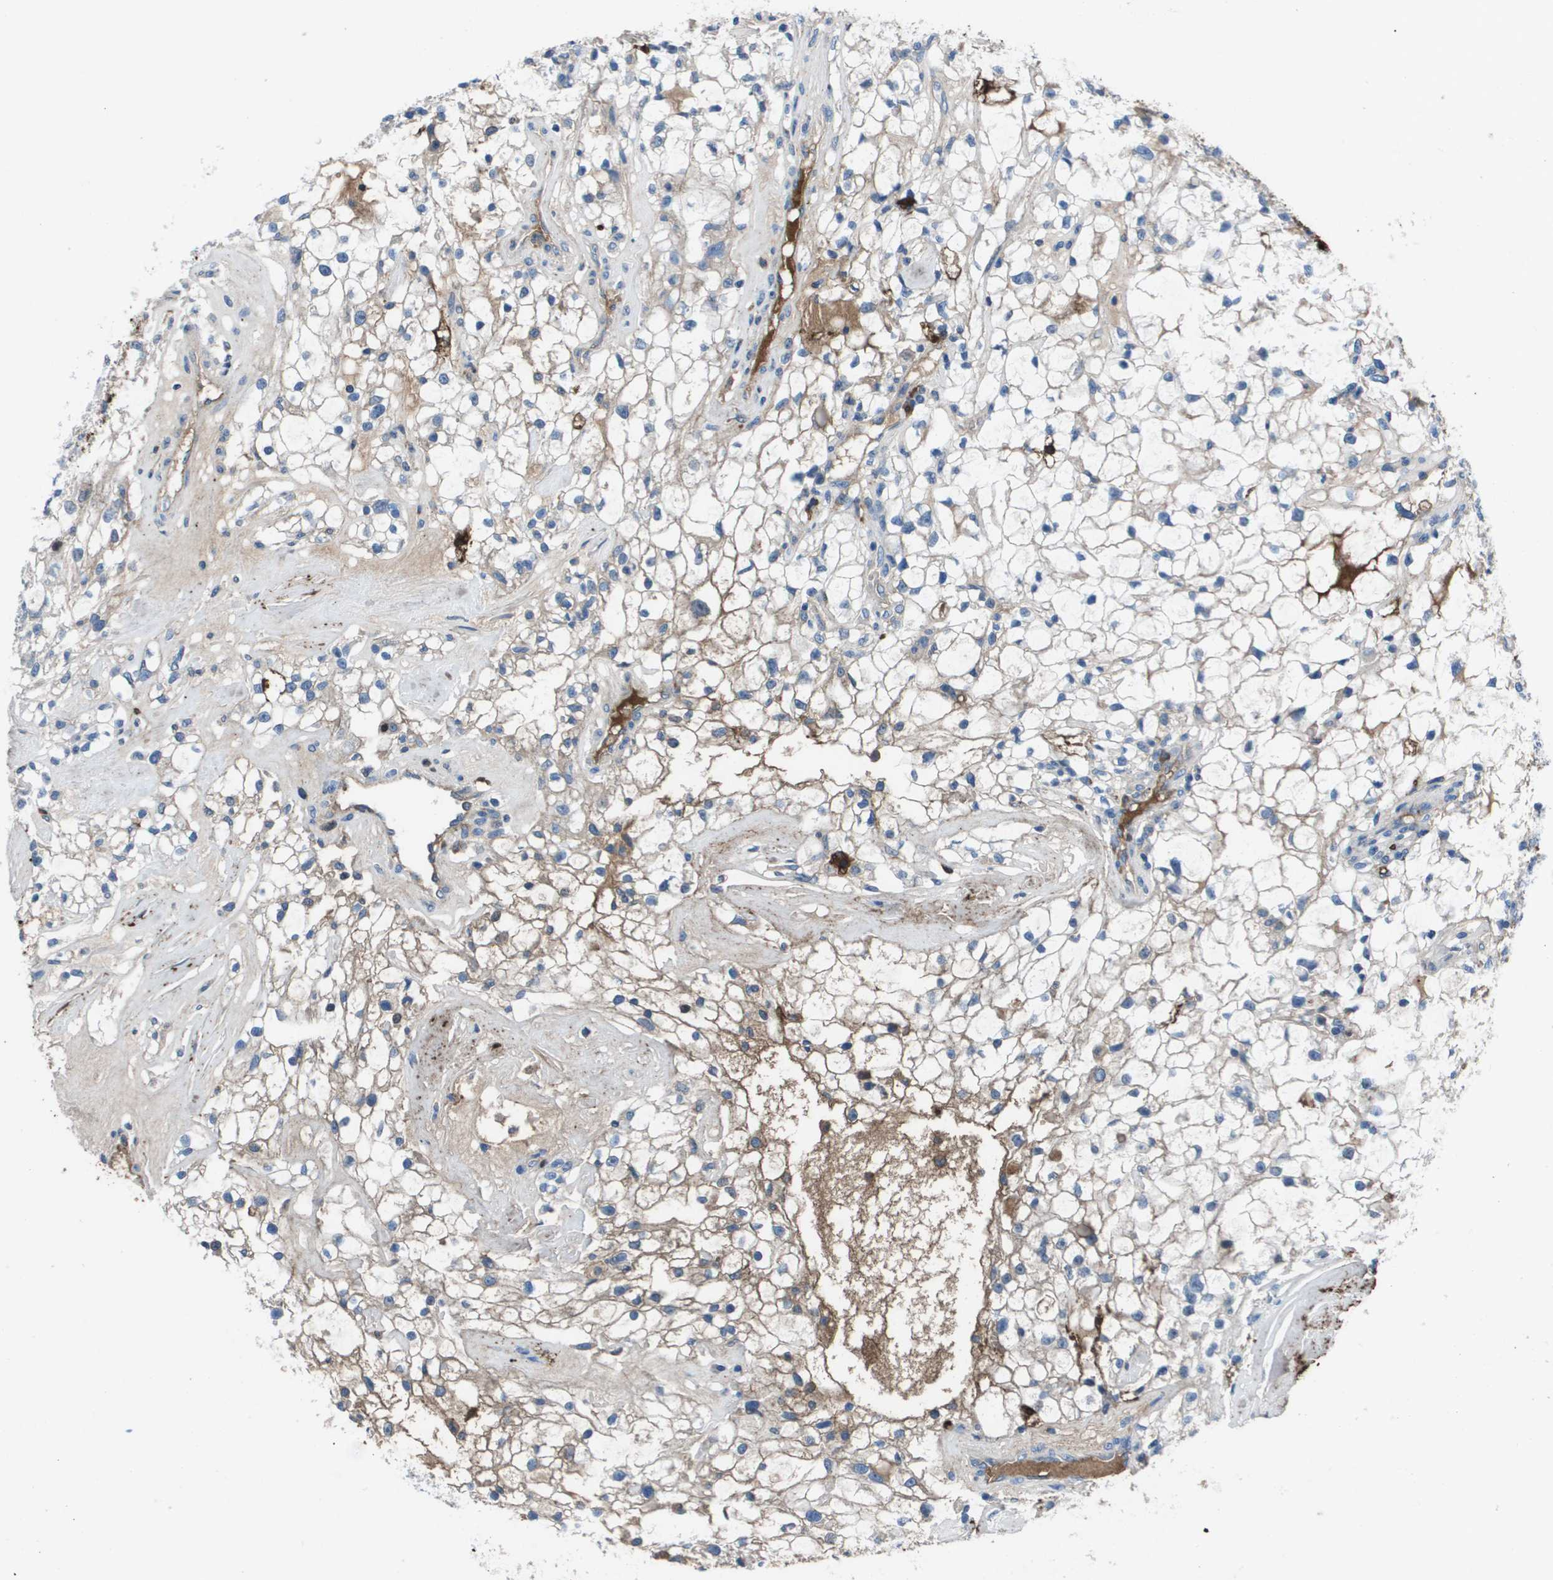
{"staining": {"intensity": "moderate", "quantity": "<25%", "location": "cytoplasmic/membranous"}, "tissue": "renal cancer", "cell_type": "Tumor cells", "image_type": "cancer", "snomed": [{"axis": "morphology", "description": "Adenocarcinoma, NOS"}, {"axis": "topography", "description": "Kidney"}], "caption": "This image exhibits immunohistochemistry staining of renal adenocarcinoma, with low moderate cytoplasmic/membranous staining in about <25% of tumor cells.", "gene": "VTN", "patient": {"sex": "female", "age": 60}}